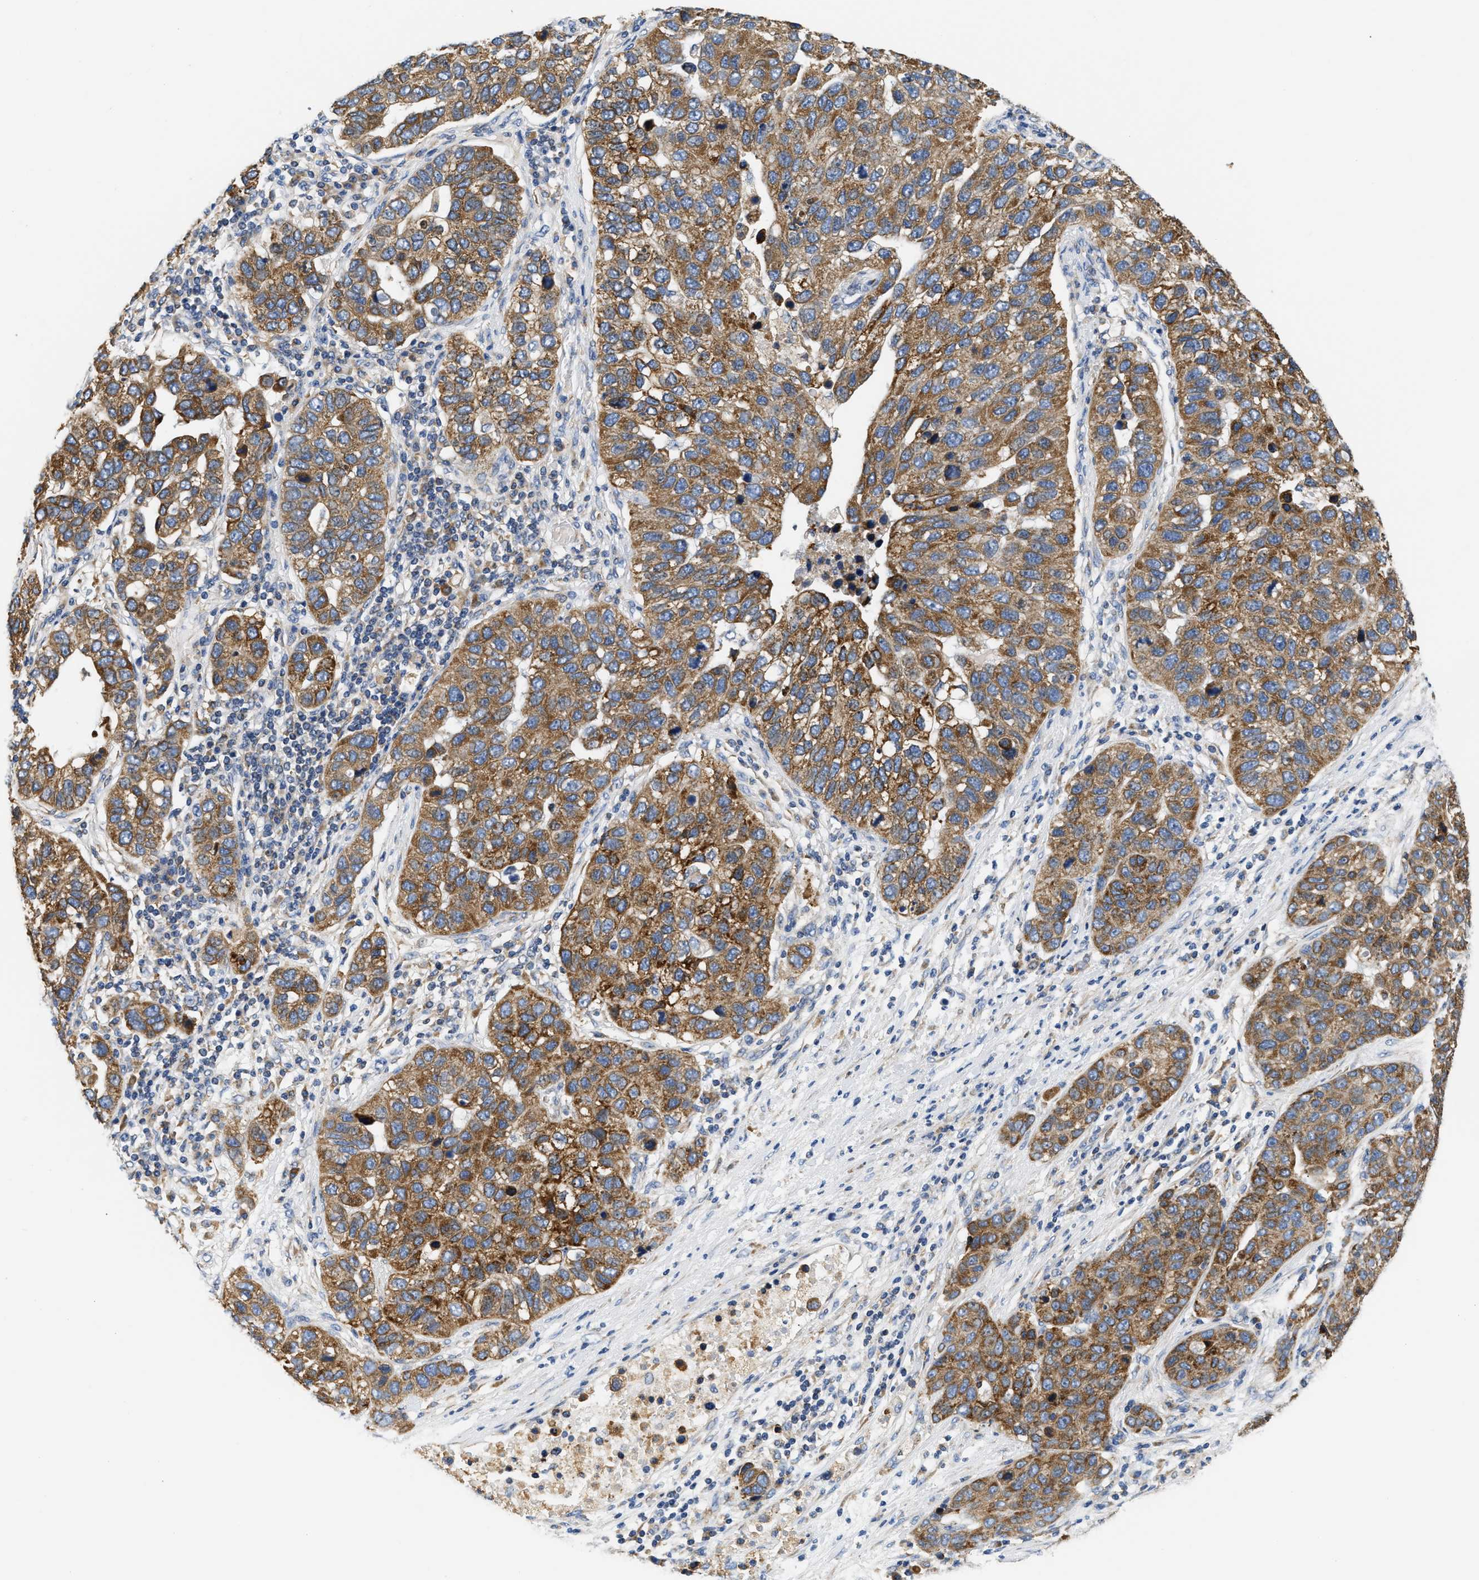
{"staining": {"intensity": "moderate", "quantity": ">75%", "location": "cytoplasmic/membranous"}, "tissue": "pancreatic cancer", "cell_type": "Tumor cells", "image_type": "cancer", "snomed": [{"axis": "morphology", "description": "Adenocarcinoma, NOS"}, {"axis": "topography", "description": "Pancreas"}], "caption": "Immunohistochemistry (IHC) of adenocarcinoma (pancreatic) displays medium levels of moderate cytoplasmic/membranous positivity in approximately >75% of tumor cells.", "gene": "HDHD3", "patient": {"sex": "female", "age": 61}}